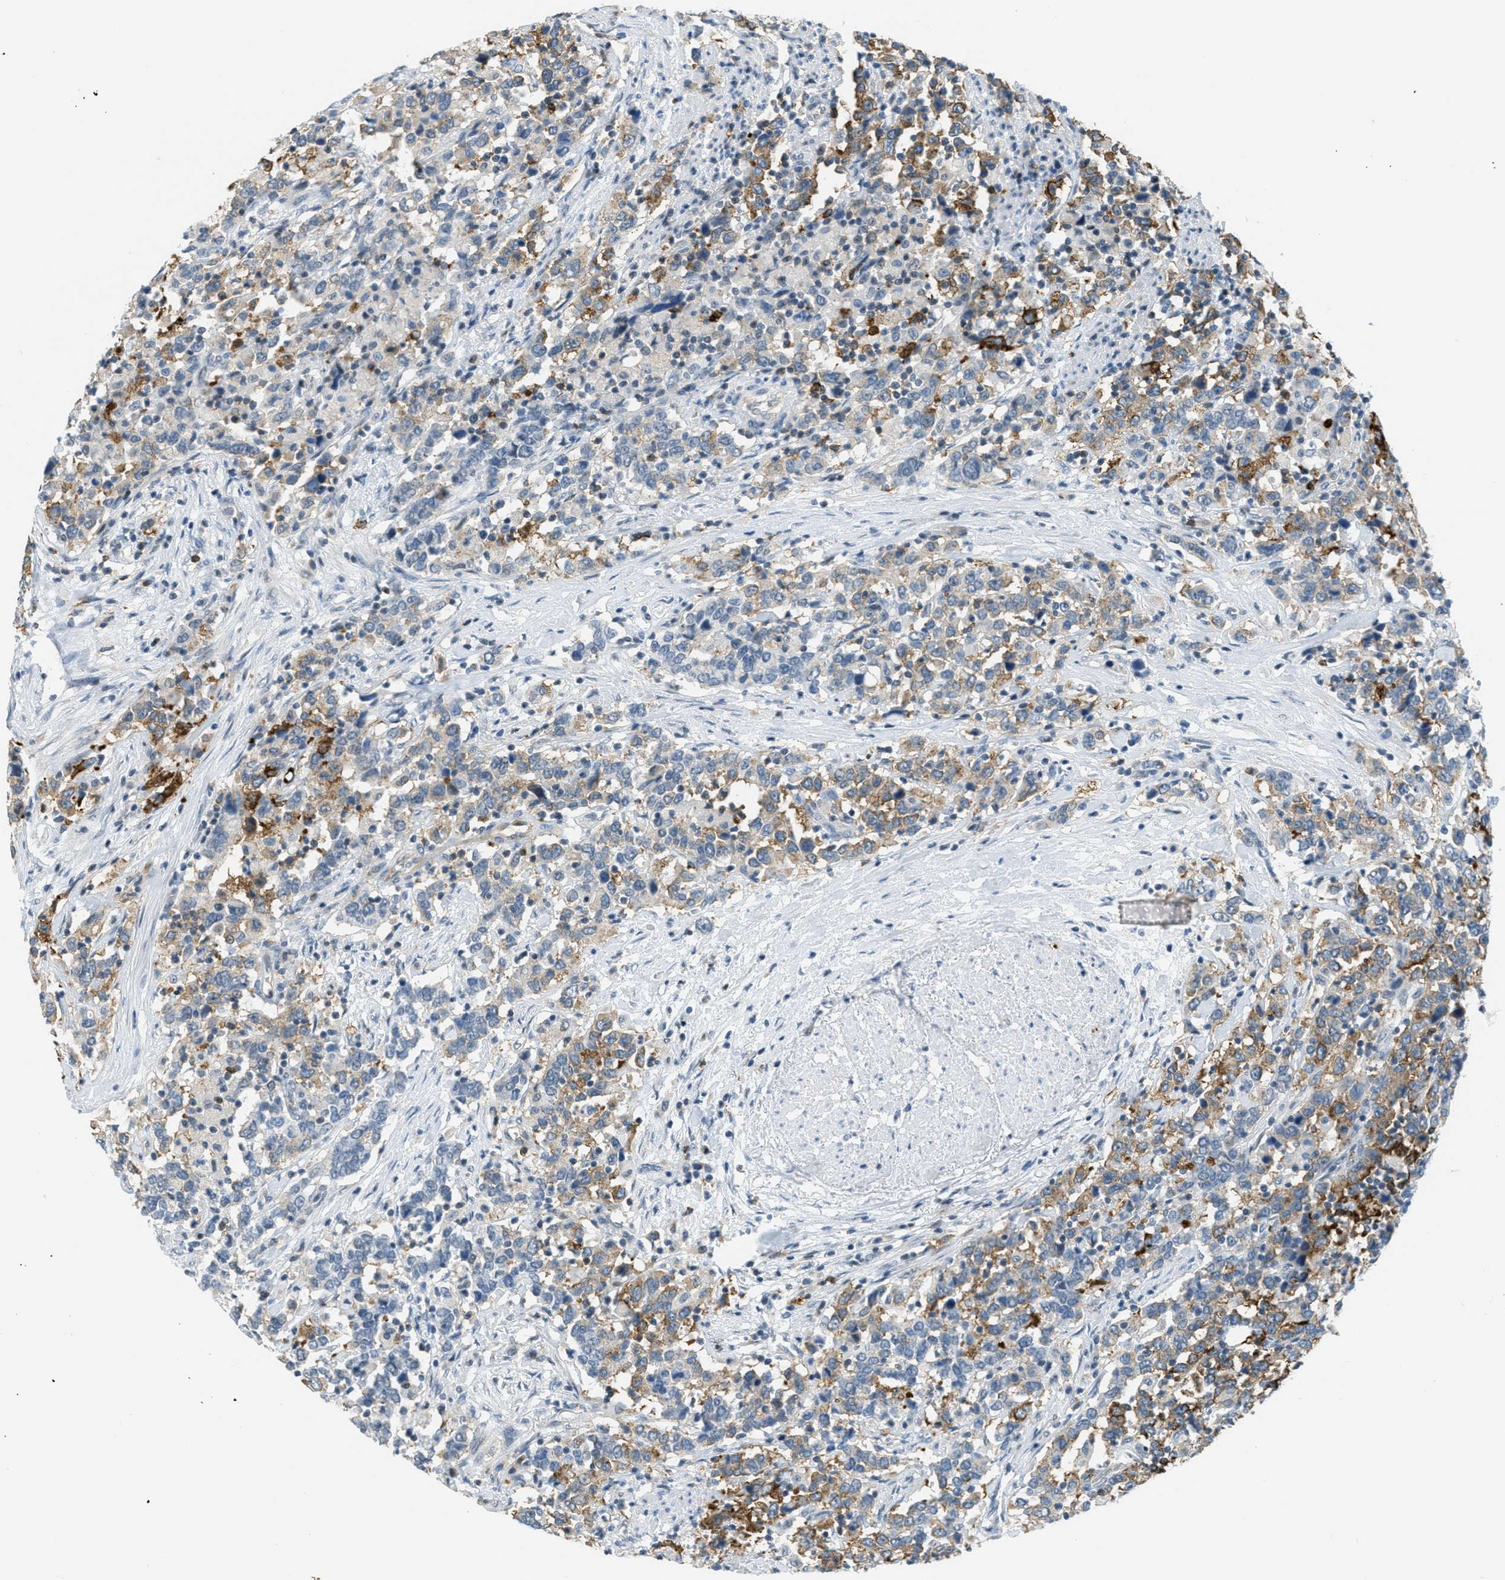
{"staining": {"intensity": "strong", "quantity": "<25%", "location": "cytoplasmic/membranous"}, "tissue": "urothelial cancer", "cell_type": "Tumor cells", "image_type": "cancer", "snomed": [{"axis": "morphology", "description": "Urothelial carcinoma, High grade"}, {"axis": "topography", "description": "Urinary bladder"}], "caption": "About <25% of tumor cells in human urothelial cancer display strong cytoplasmic/membranous protein expression as visualized by brown immunohistochemical staining.", "gene": "FYN", "patient": {"sex": "male", "age": 61}}